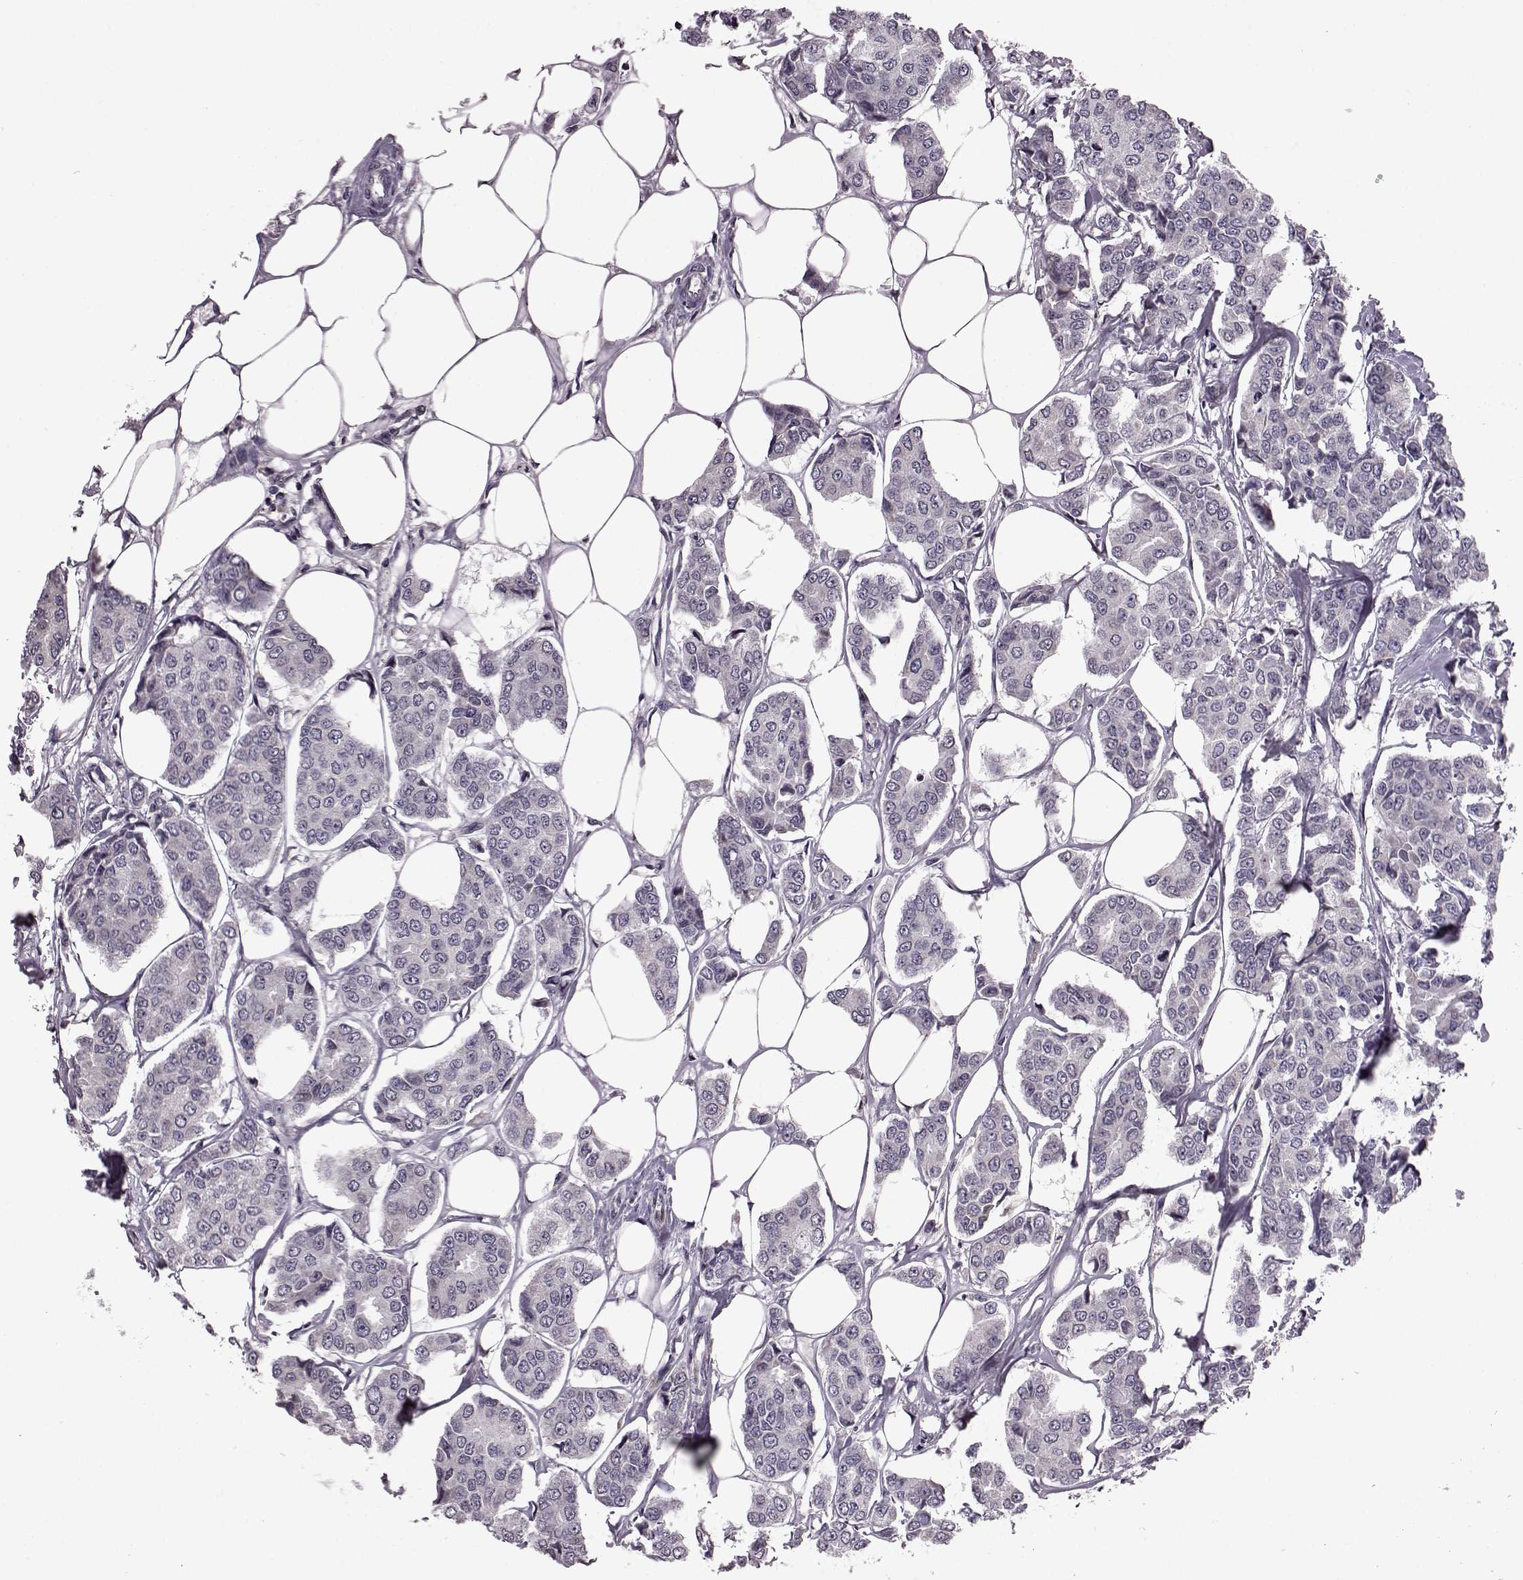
{"staining": {"intensity": "negative", "quantity": "none", "location": "none"}, "tissue": "breast cancer", "cell_type": "Tumor cells", "image_type": "cancer", "snomed": [{"axis": "morphology", "description": "Duct carcinoma"}, {"axis": "topography", "description": "Breast"}], "caption": "Image shows no protein staining in tumor cells of breast cancer tissue.", "gene": "CDC42SE1", "patient": {"sex": "female", "age": 94}}